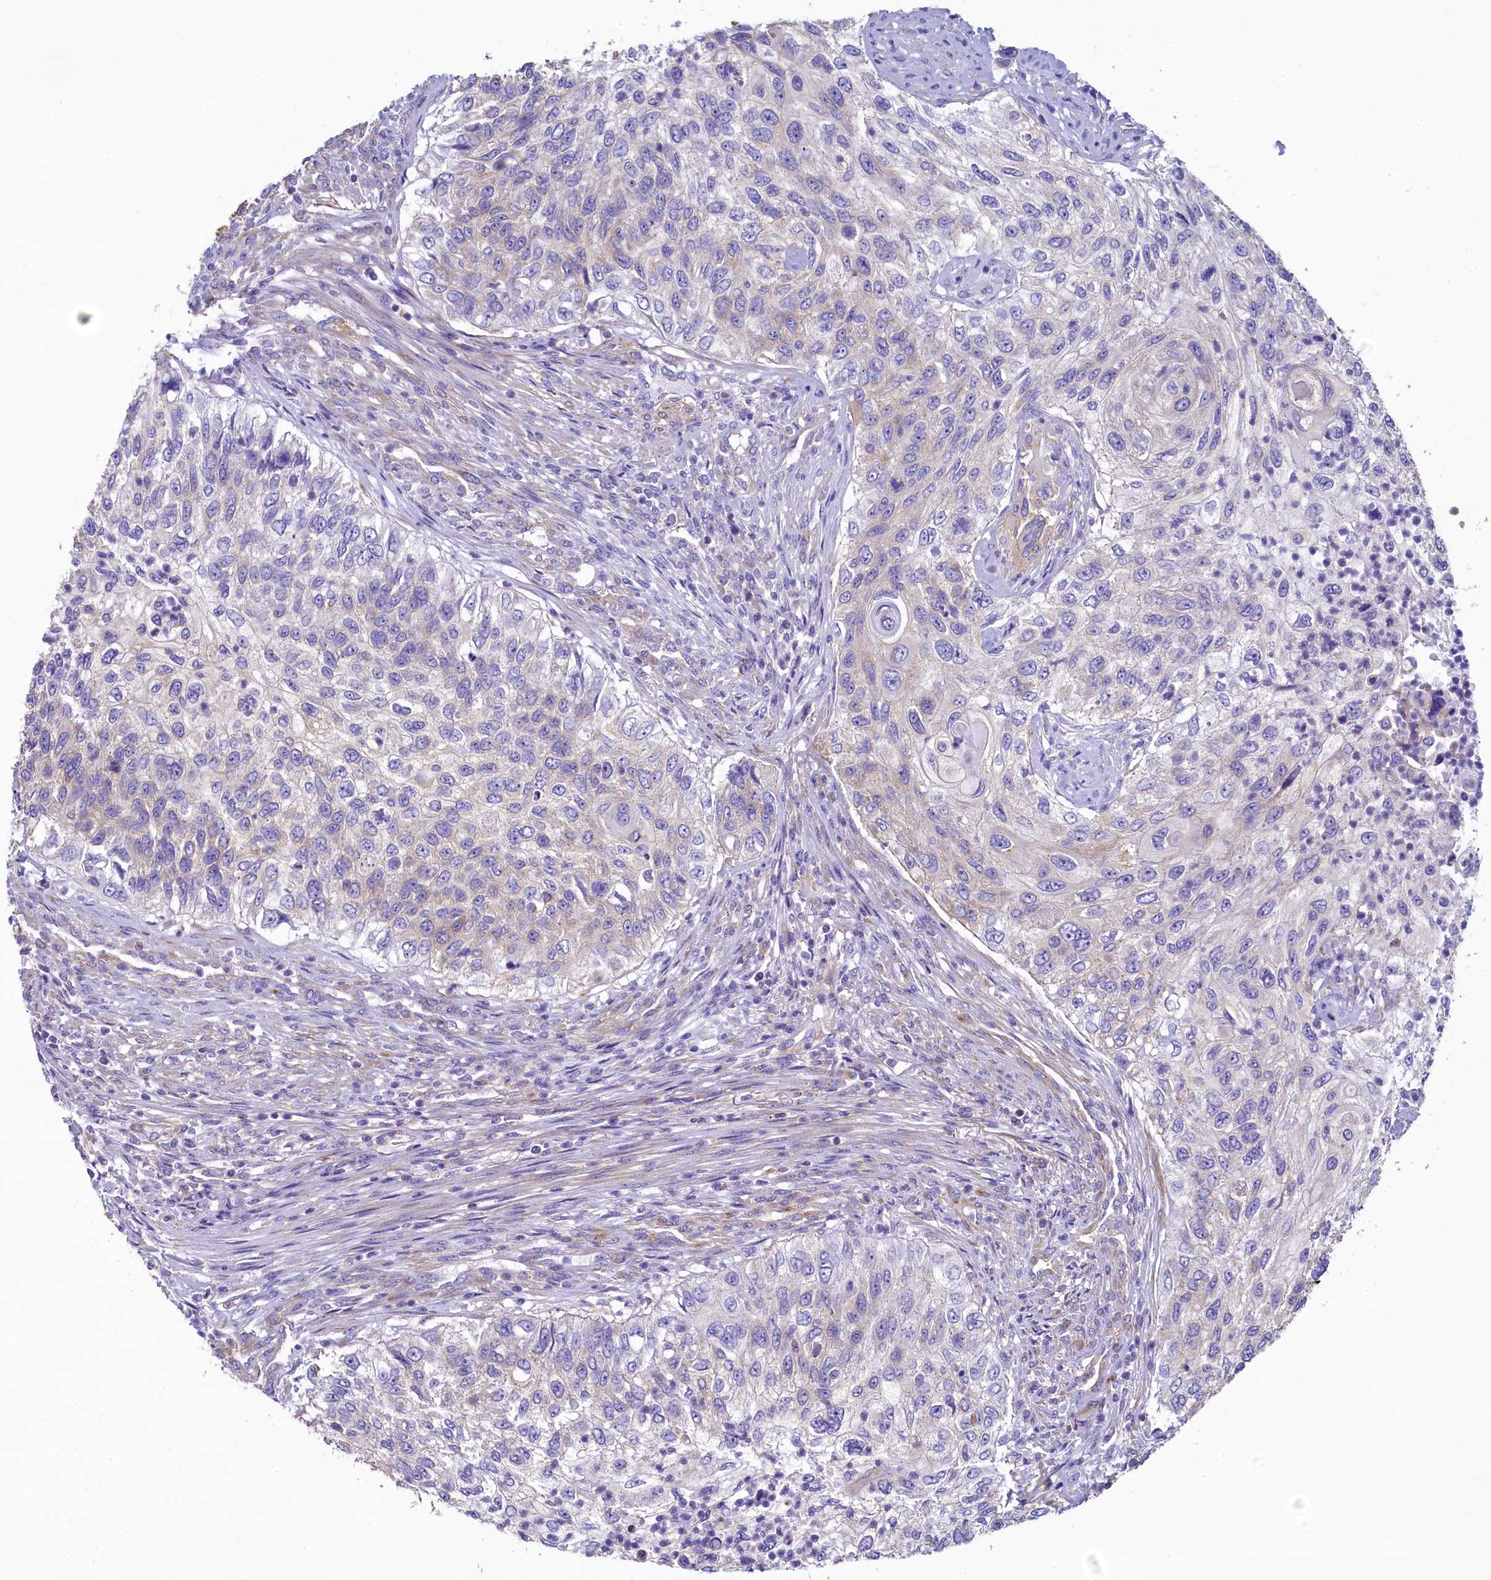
{"staining": {"intensity": "negative", "quantity": "none", "location": "none"}, "tissue": "urothelial cancer", "cell_type": "Tumor cells", "image_type": "cancer", "snomed": [{"axis": "morphology", "description": "Urothelial carcinoma, High grade"}, {"axis": "topography", "description": "Urinary bladder"}], "caption": "Photomicrograph shows no significant protein expression in tumor cells of urothelial carcinoma (high-grade). (DAB (3,3'-diaminobenzidine) immunohistochemistry visualized using brightfield microscopy, high magnification).", "gene": "GPR21", "patient": {"sex": "female", "age": 60}}